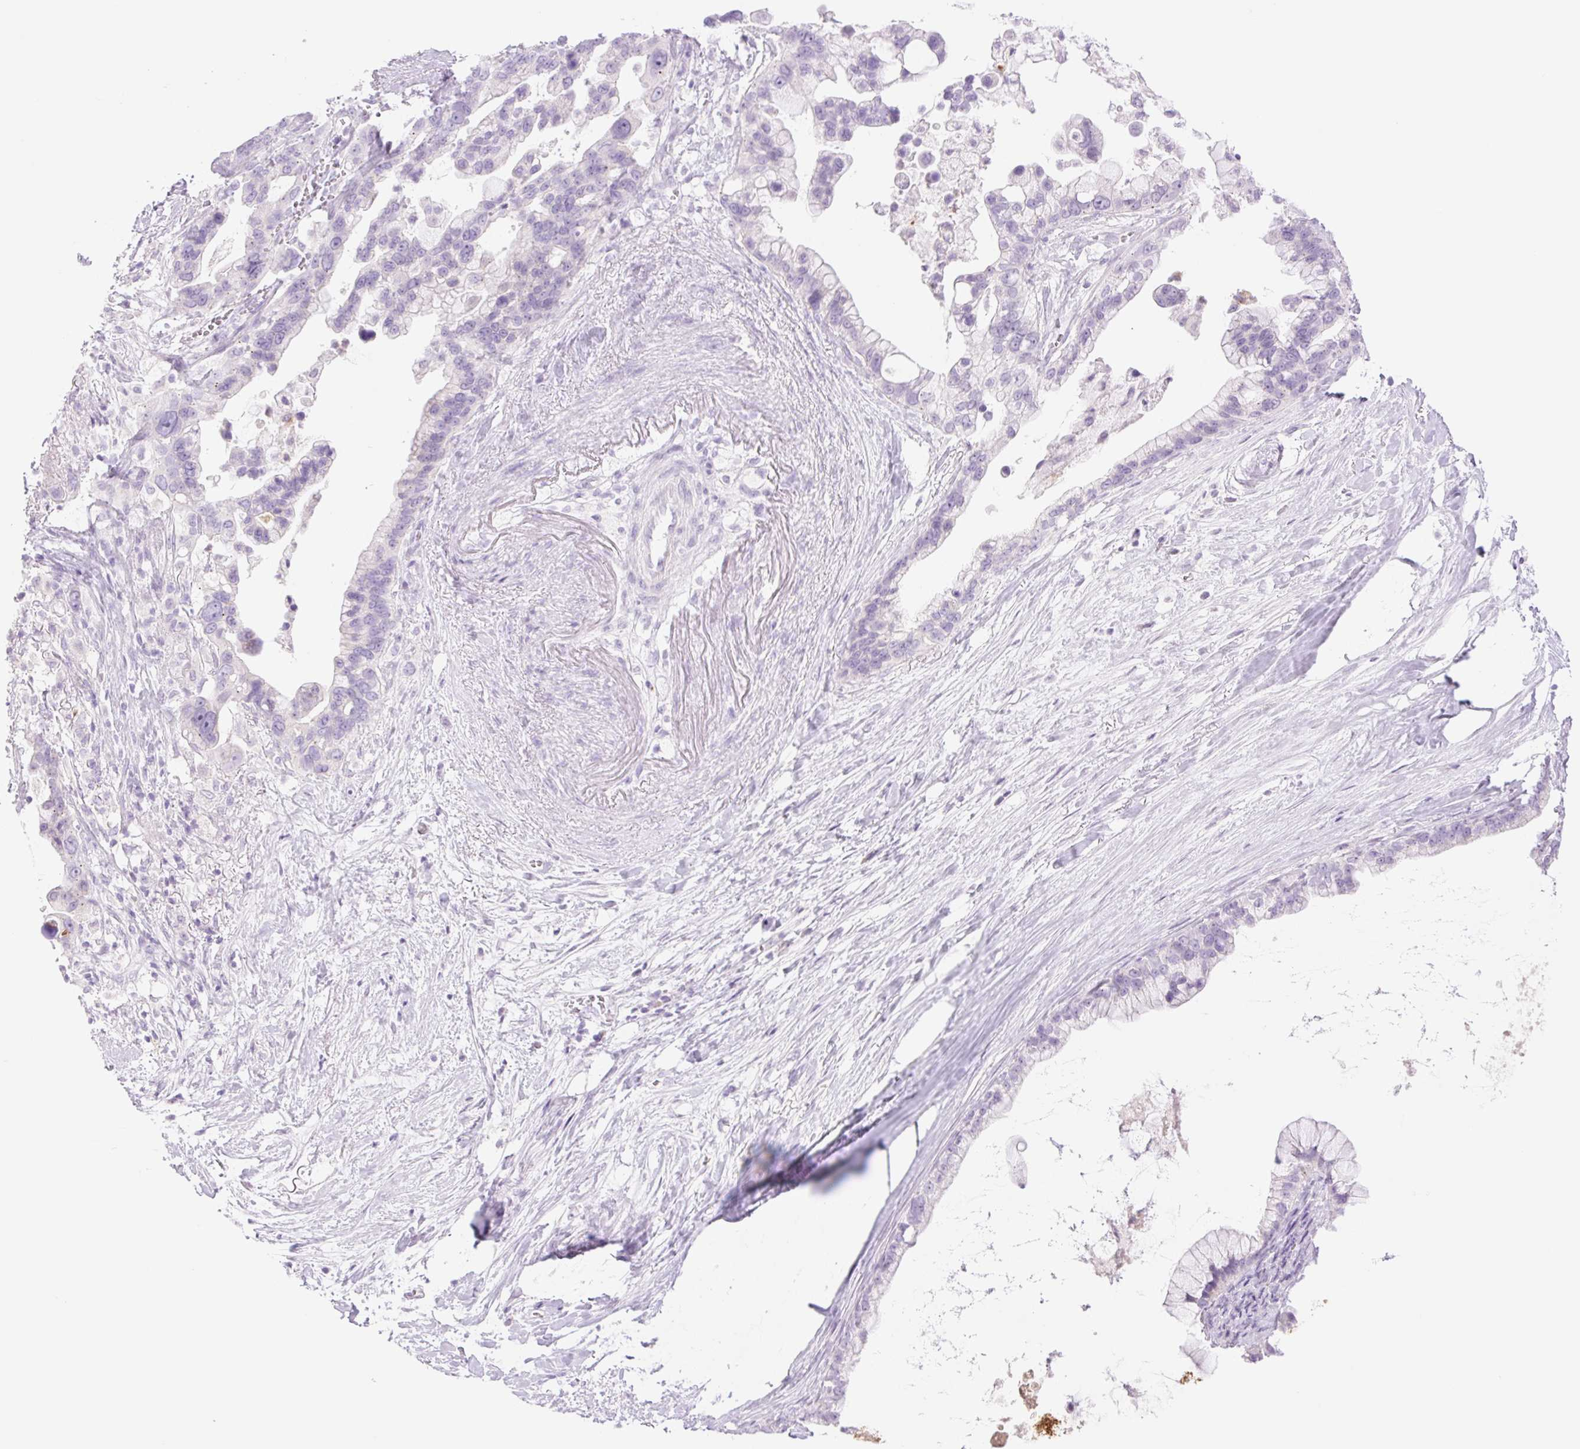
{"staining": {"intensity": "negative", "quantity": "none", "location": "none"}, "tissue": "pancreatic cancer", "cell_type": "Tumor cells", "image_type": "cancer", "snomed": [{"axis": "morphology", "description": "Adenocarcinoma, NOS"}, {"axis": "topography", "description": "Pancreas"}], "caption": "IHC photomicrograph of human pancreatic adenocarcinoma stained for a protein (brown), which shows no expression in tumor cells.", "gene": "TBX15", "patient": {"sex": "female", "age": 83}}